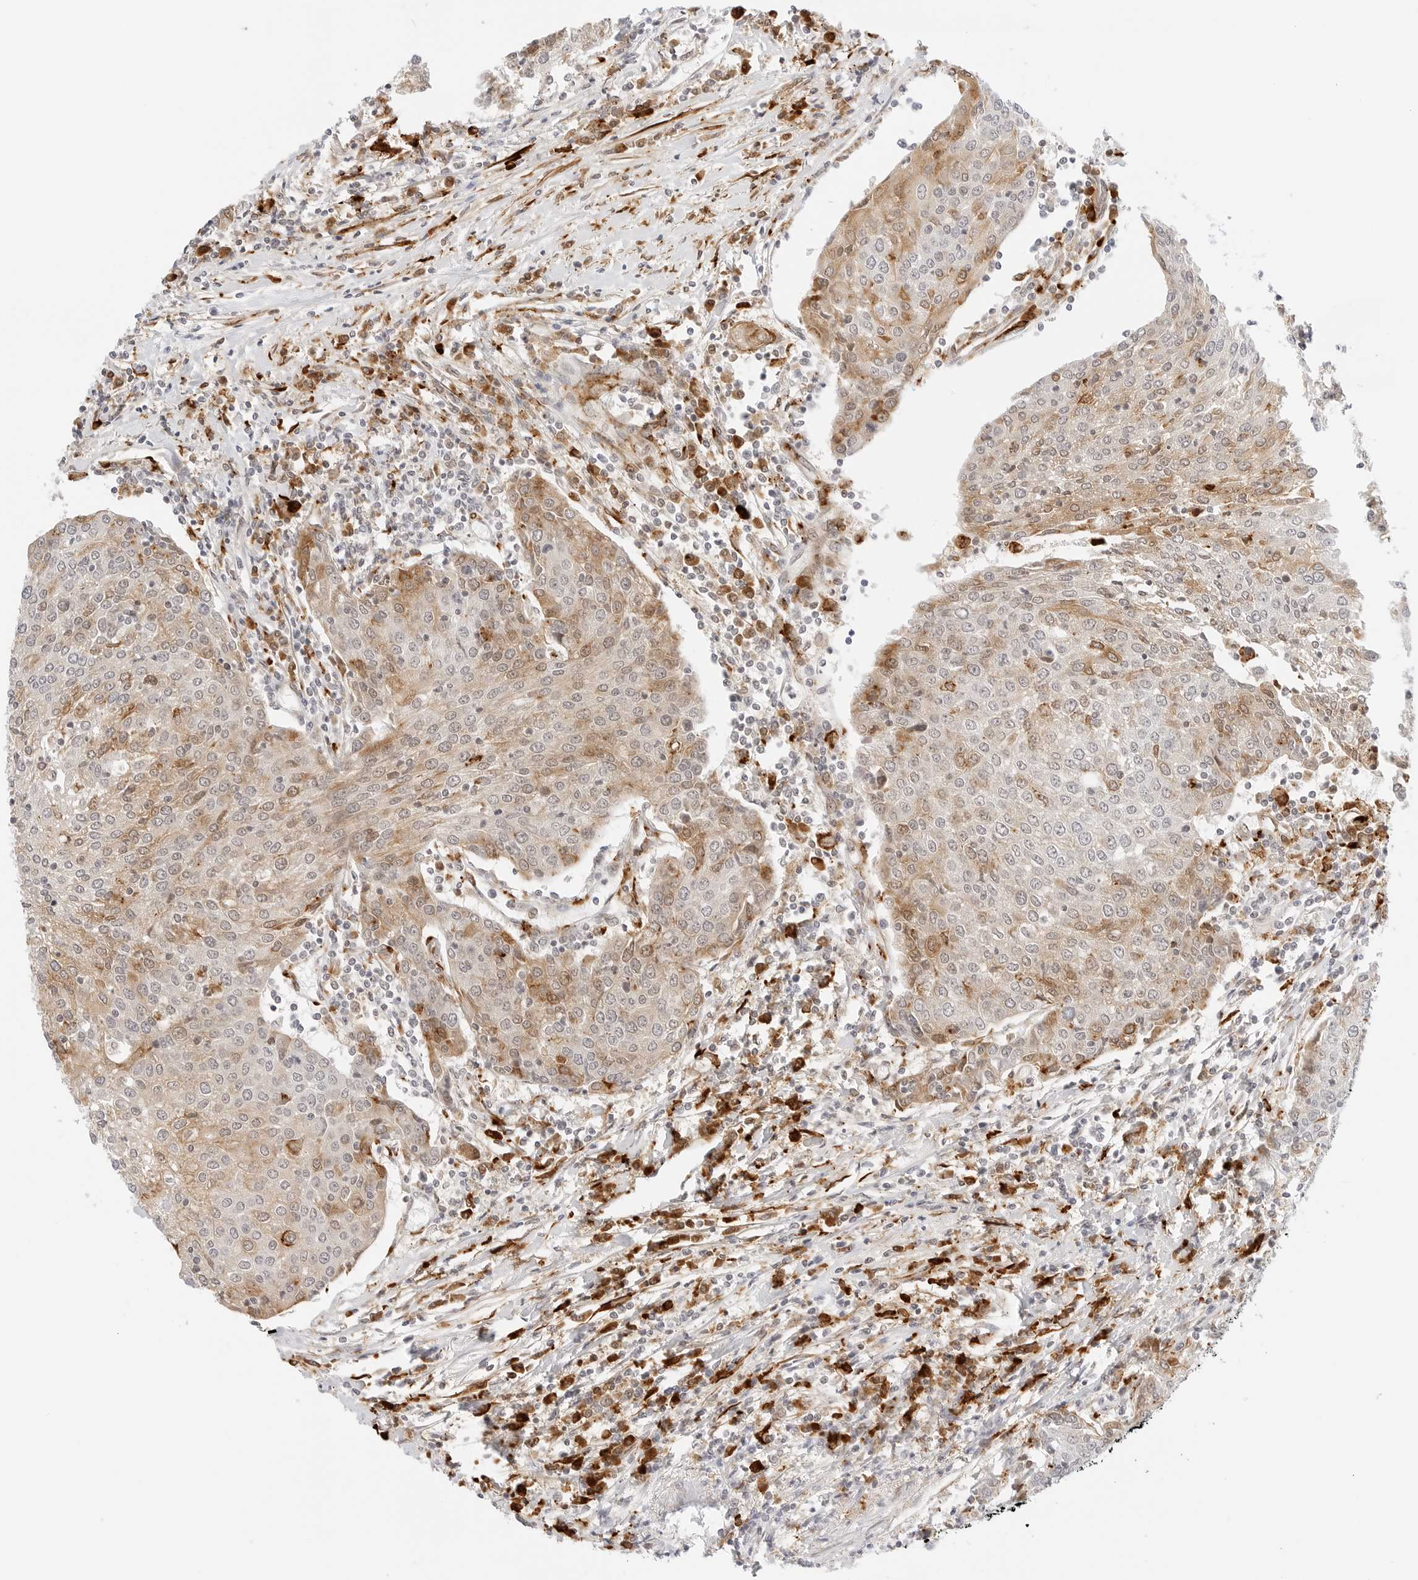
{"staining": {"intensity": "moderate", "quantity": "25%-75%", "location": "cytoplasmic/membranous,nuclear"}, "tissue": "urothelial cancer", "cell_type": "Tumor cells", "image_type": "cancer", "snomed": [{"axis": "morphology", "description": "Urothelial carcinoma, High grade"}, {"axis": "topography", "description": "Urinary bladder"}], "caption": "Urothelial cancer stained with a protein marker reveals moderate staining in tumor cells.", "gene": "TEKT2", "patient": {"sex": "female", "age": 85}}